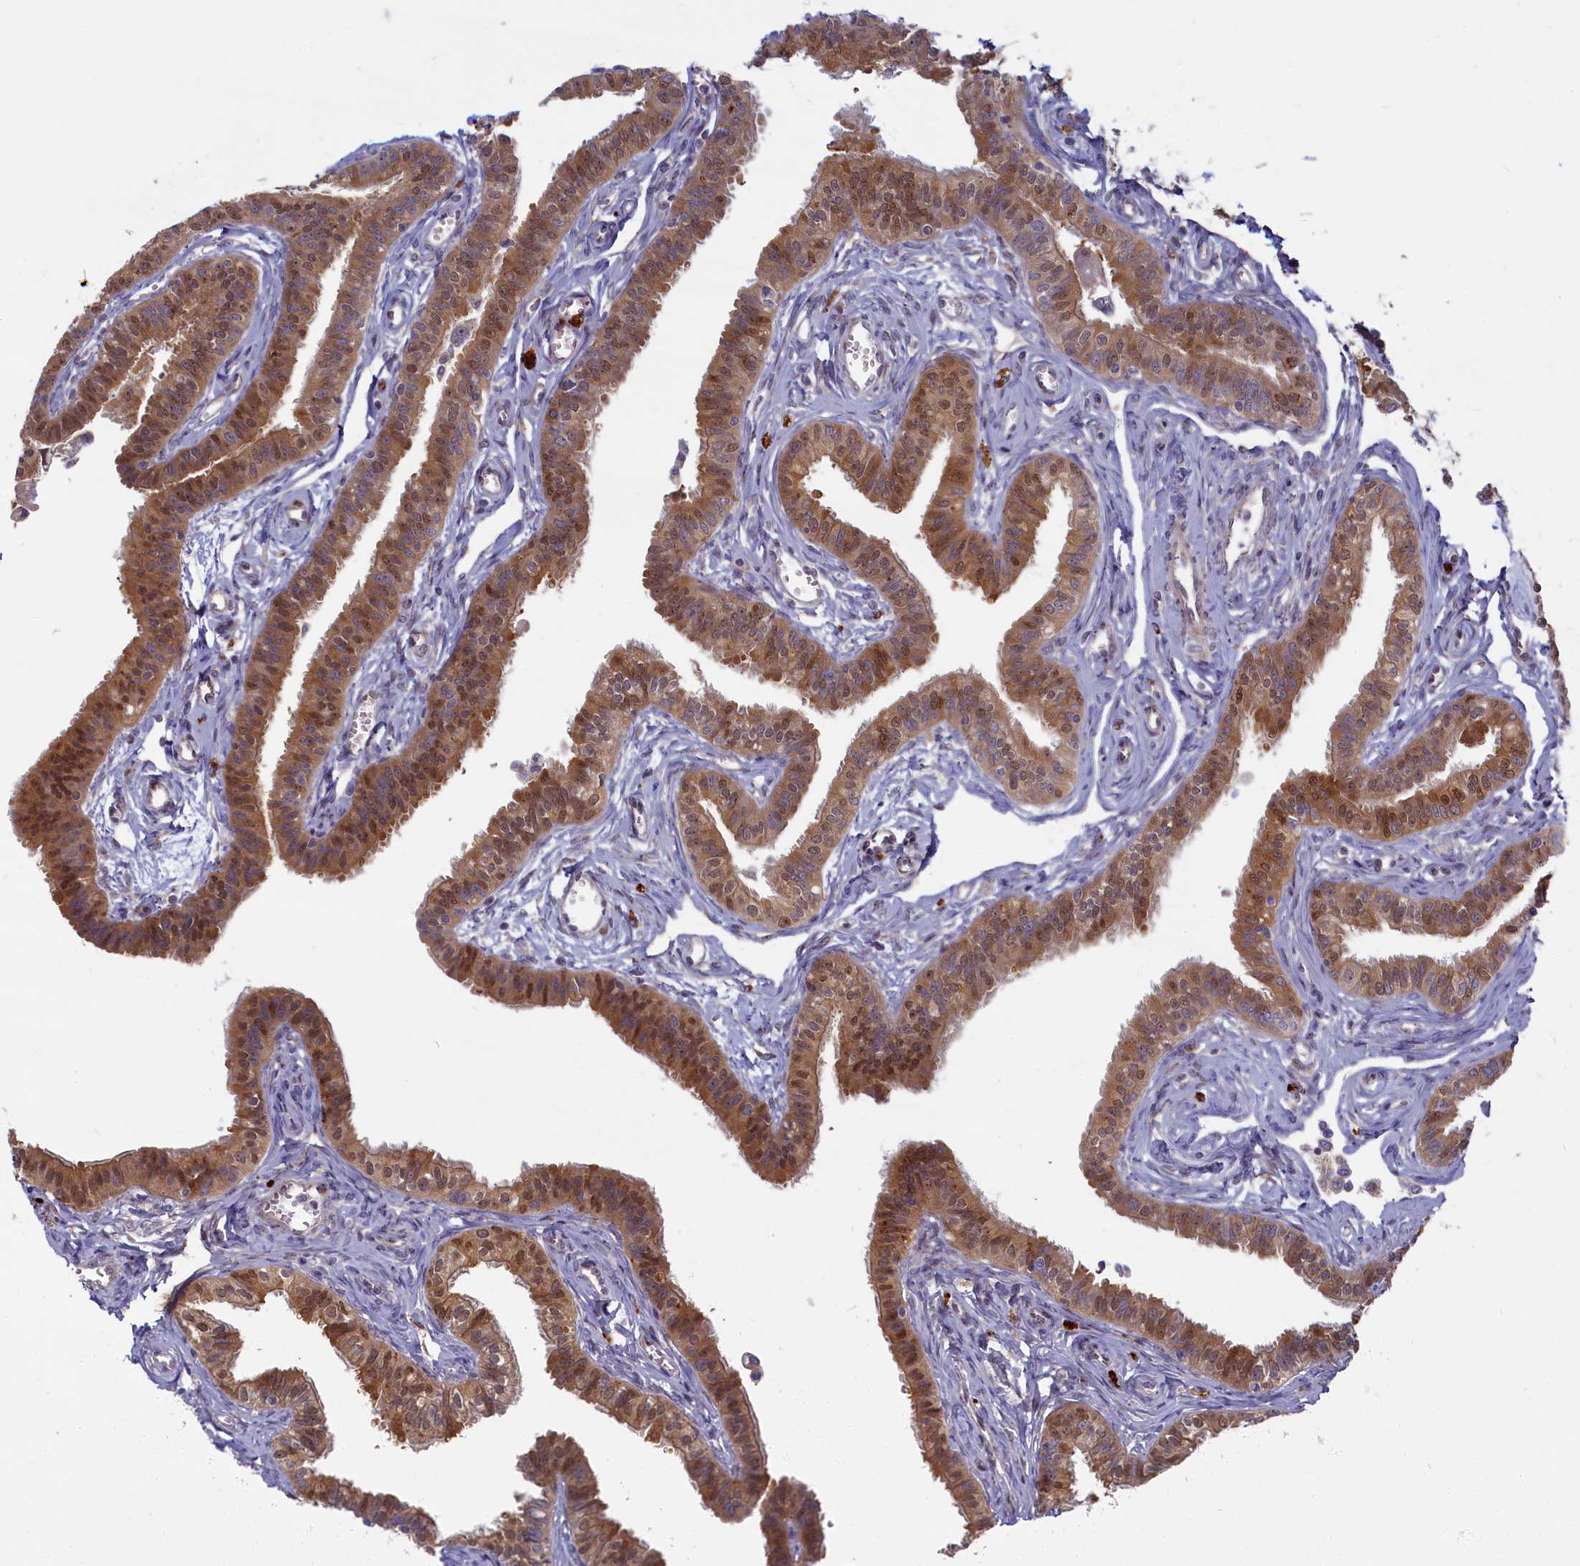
{"staining": {"intensity": "moderate", "quantity": ">75%", "location": "cytoplasmic/membranous,nuclear"}, "tissue": "fallopian tube", "cell_type": "Glandular cells", "image_type": "normal", "snomed": [{"axis": "morphology", "description": "Normal tissue, NOS"}, {"axis": "morphology", "description": "Carcinoma, NOS"}, {"axis": "topography", "description": "Fallopian tube"}, {"axis": "topography", "description": "Ovary"}], "caption": "IHC micrograph of normal human fallopian tube stained for a protein (brown), which demonstrates medium levels of moderate cytoplasmic/membranous,nuclear expression in approximately >75% of glandular cells.", "gene": "FCSK", "patient": {"sex": "female", "age": 59}}